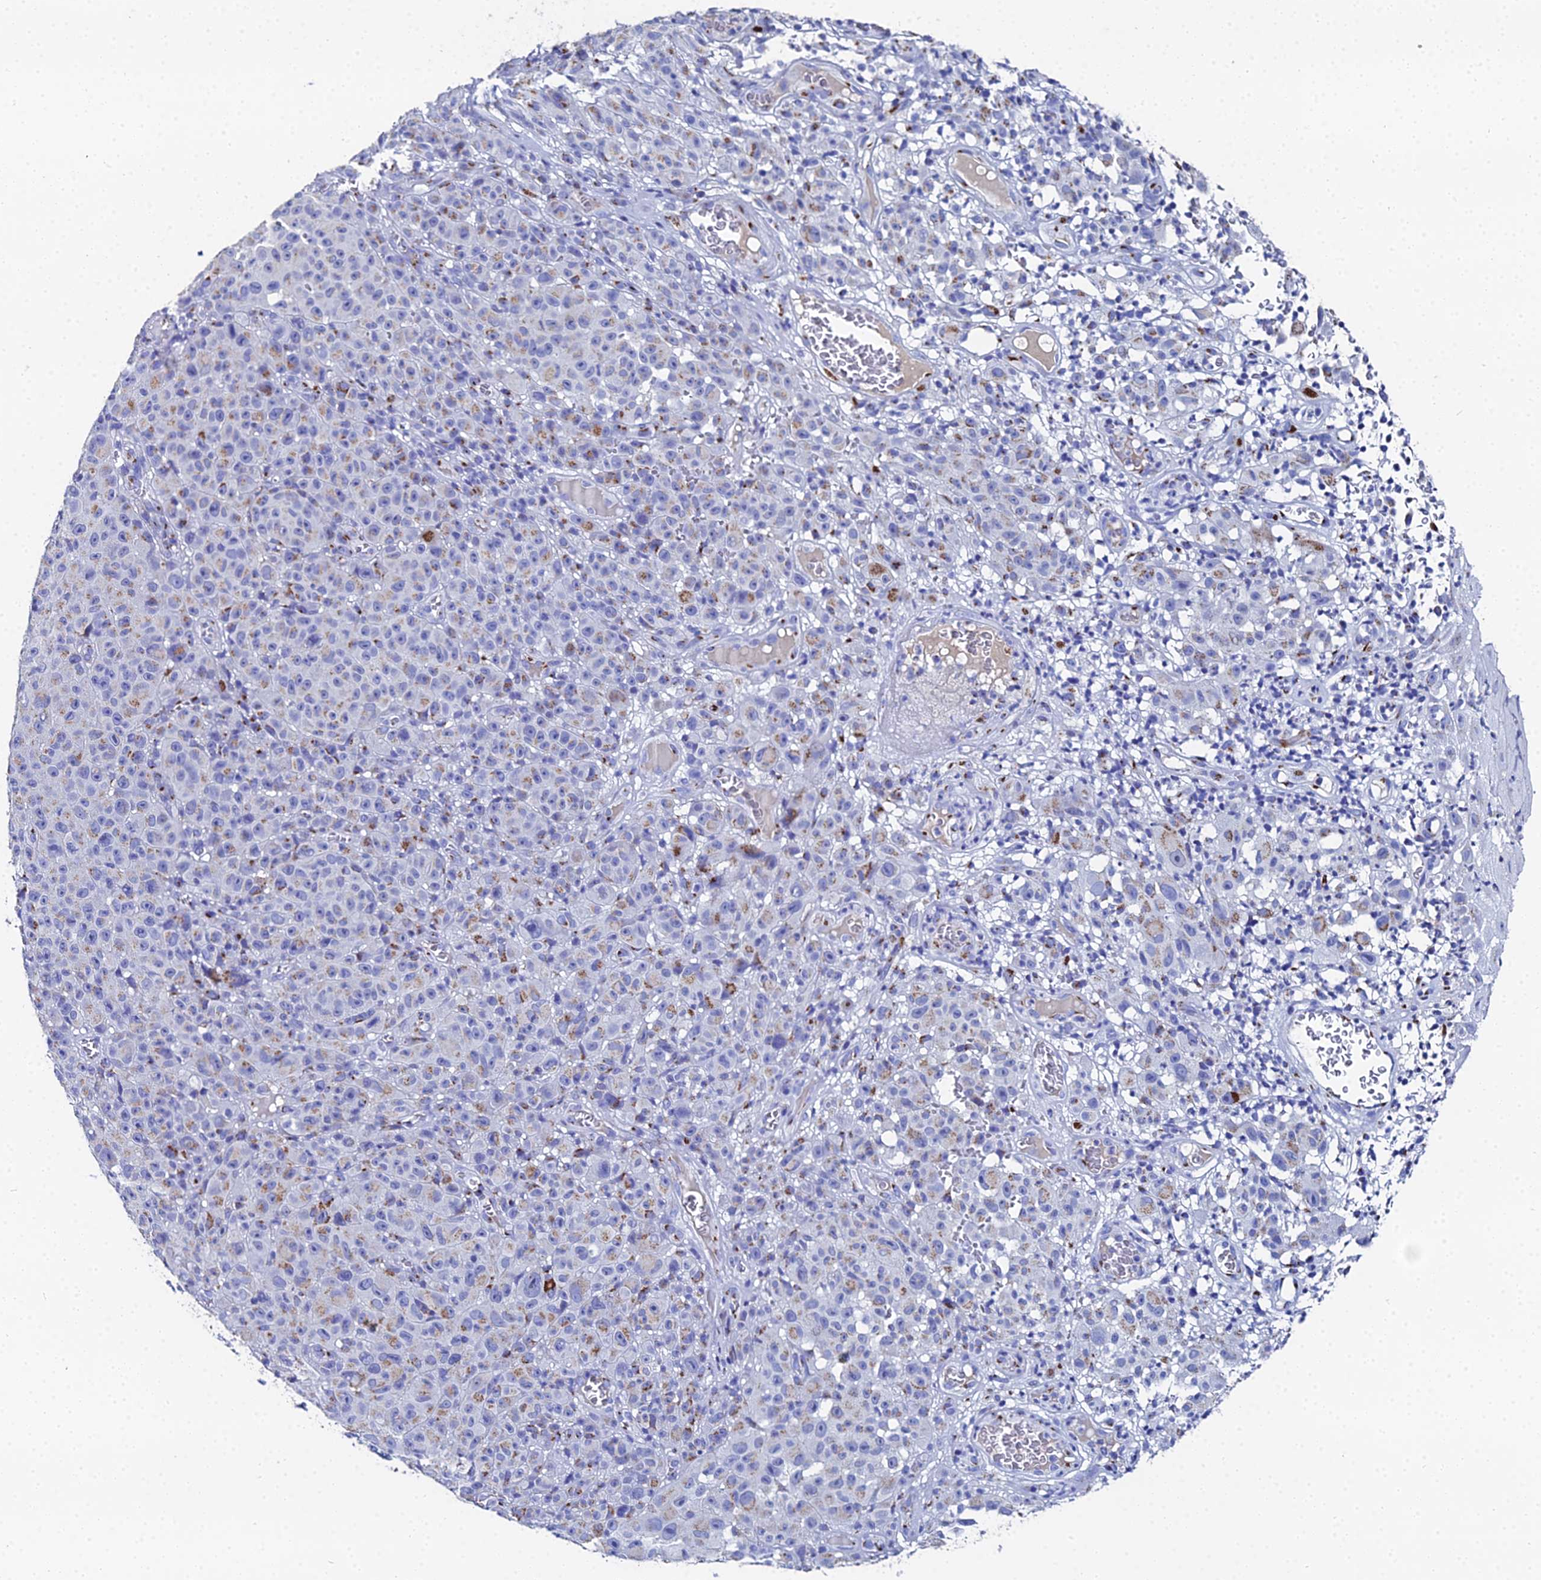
{"staining": {"intensity": "moderate", "quantity": "25%-75%", "location": "cytoplasmic/membranous"}, "tissue": "melanoma", "cell_type": "Tumor cells", "image_type": "cancer", "snomed": [{"axis": "morphology", "description": "Malignant melanoma, NOS"}, {"axis": "topography", "description": "Skin"}], "caption": "A brown stain labels moderate cytoplasmic/membranous expression of a protein in malignant melanoma tumor cells.", "gene": "ENSG00000268674", "patient": {"sex": "female", "age": 82}}